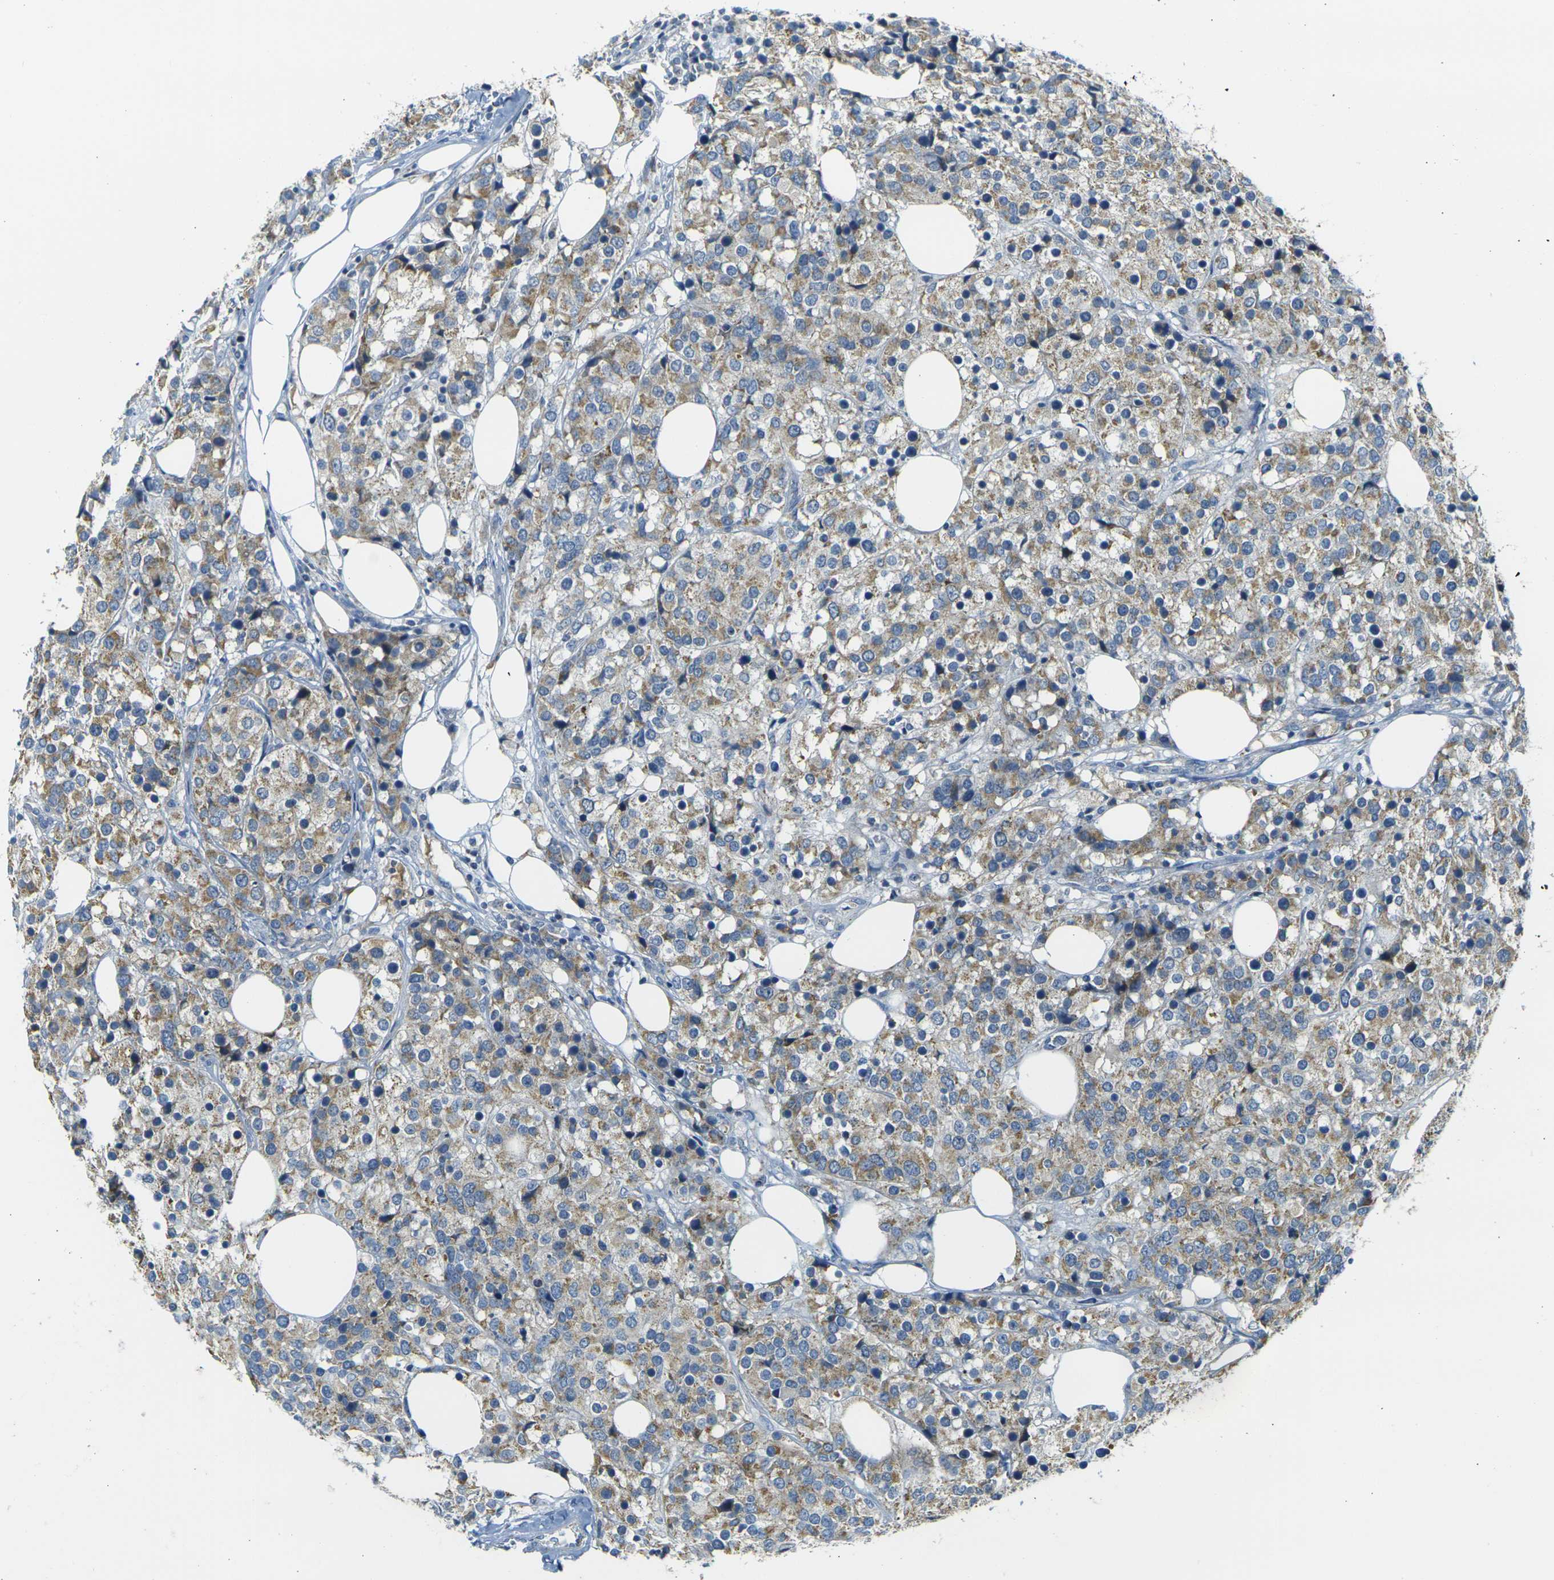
{"staining": {"intensity": "moderate", "quantity": ">75%", "location": "cytoplasmic/membranous"}, "tissue": "breast cancer", "cell_type": "Tumor cells", "image_type": "cancer", "snomed": [{"axis": "morphology", "description": "Lobular carcinoma"}, {"axis": "topography", "description": "Breast"}], "caption": "A micrograph showing moderate cytoplasmic/membranous expression in about >75% of tumor cells in lobular carcinoma (breast), as visualized by brown immunohistochemical staining.", "gene": "PARD6B", "patient": {"sex": "female", "age": 59}}